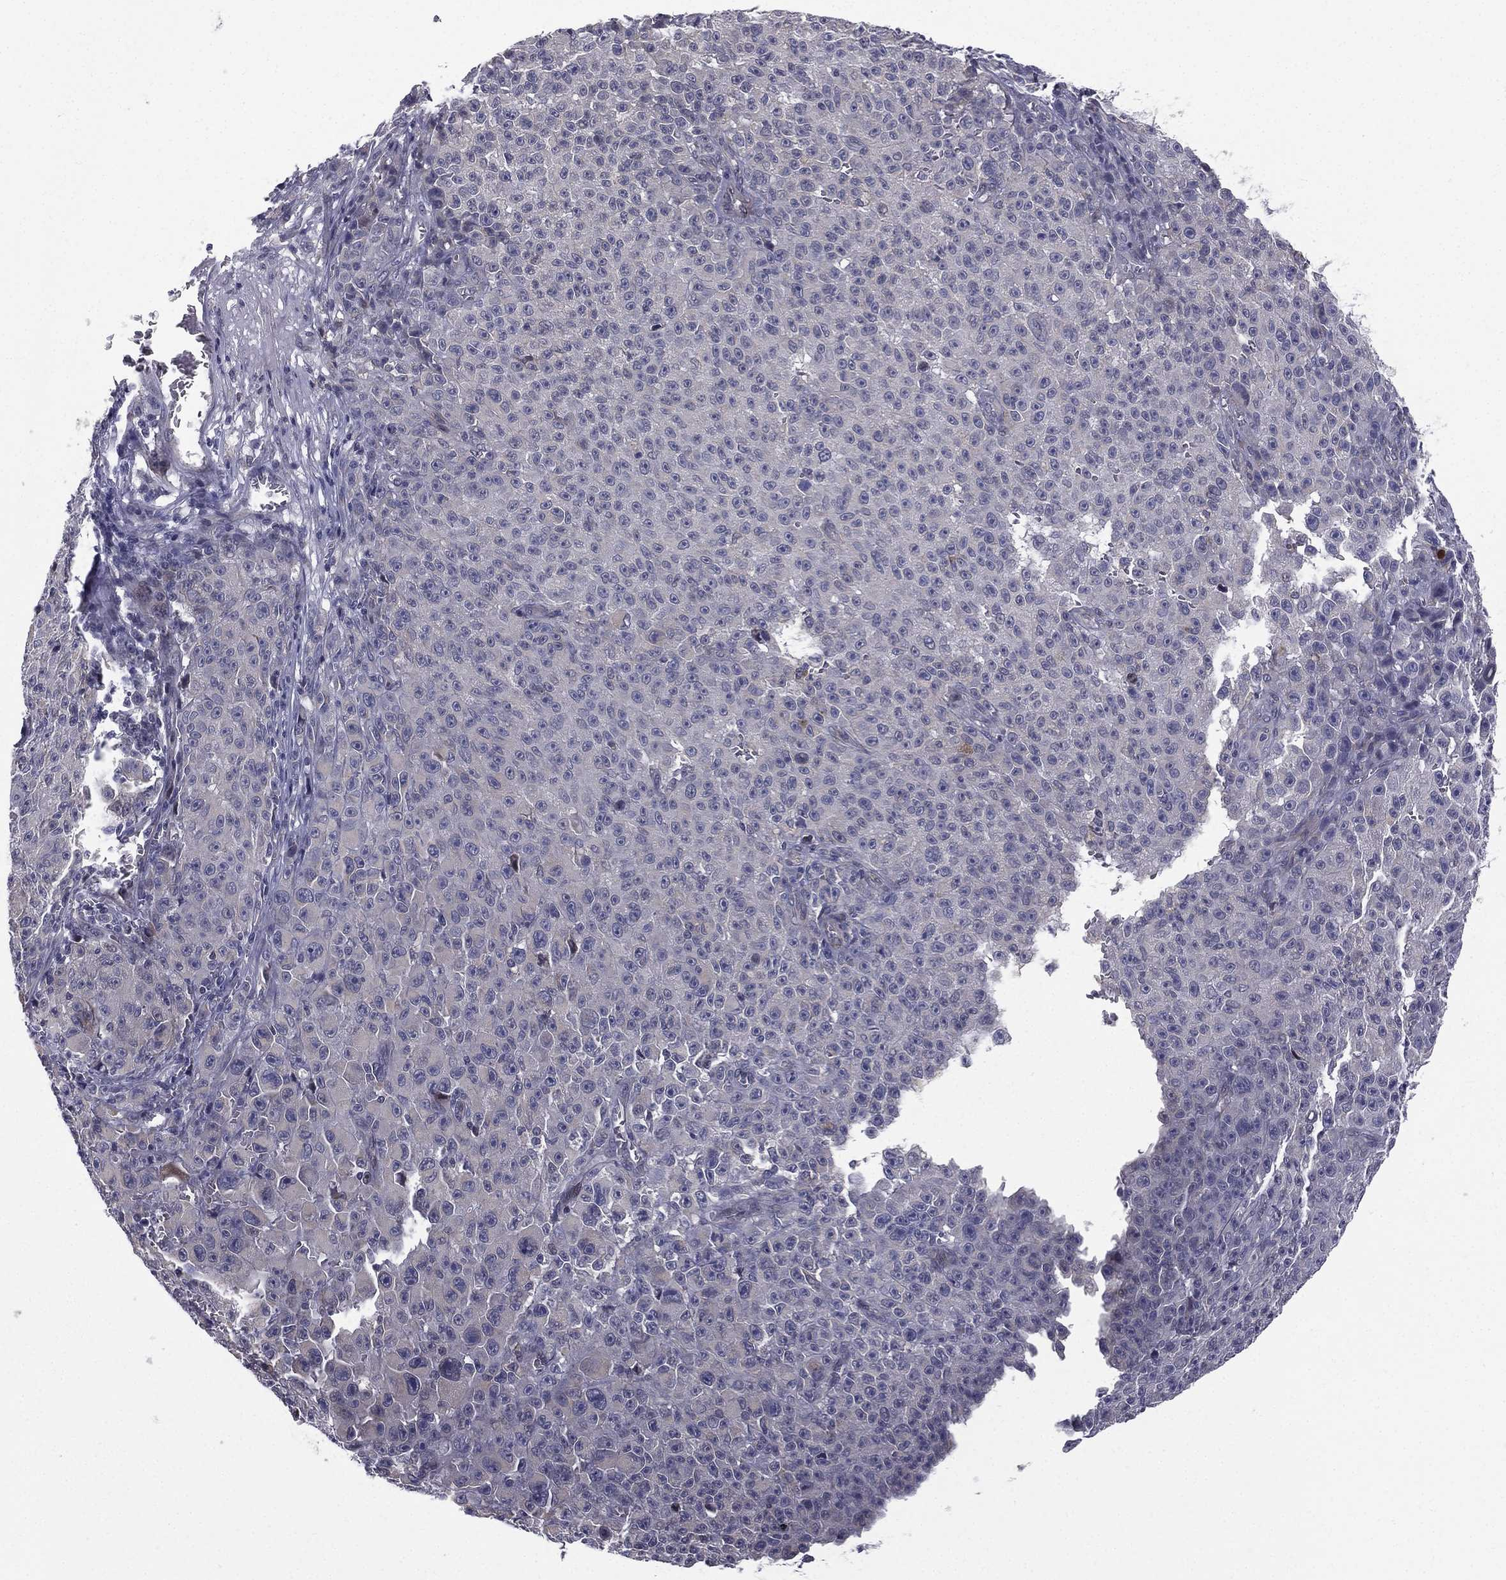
{"staining": {"intensity": "negative", "quantity": "none", "location": "none"}, "tissue": "melanoma", "cell_type": "Tumor cells", "image_type": "cancer", "snomed": [{"axis": "morphology", "description": "Malignant melanoma, NOS"}, {"axis": "topography", "description": "Skin"}], "caption": "Histopathology image shows no protein expression in tumor cells of malignant melanoma tissue.", "gene": "ACTRT2", "patient": {"sex": "female", "age": 82}}